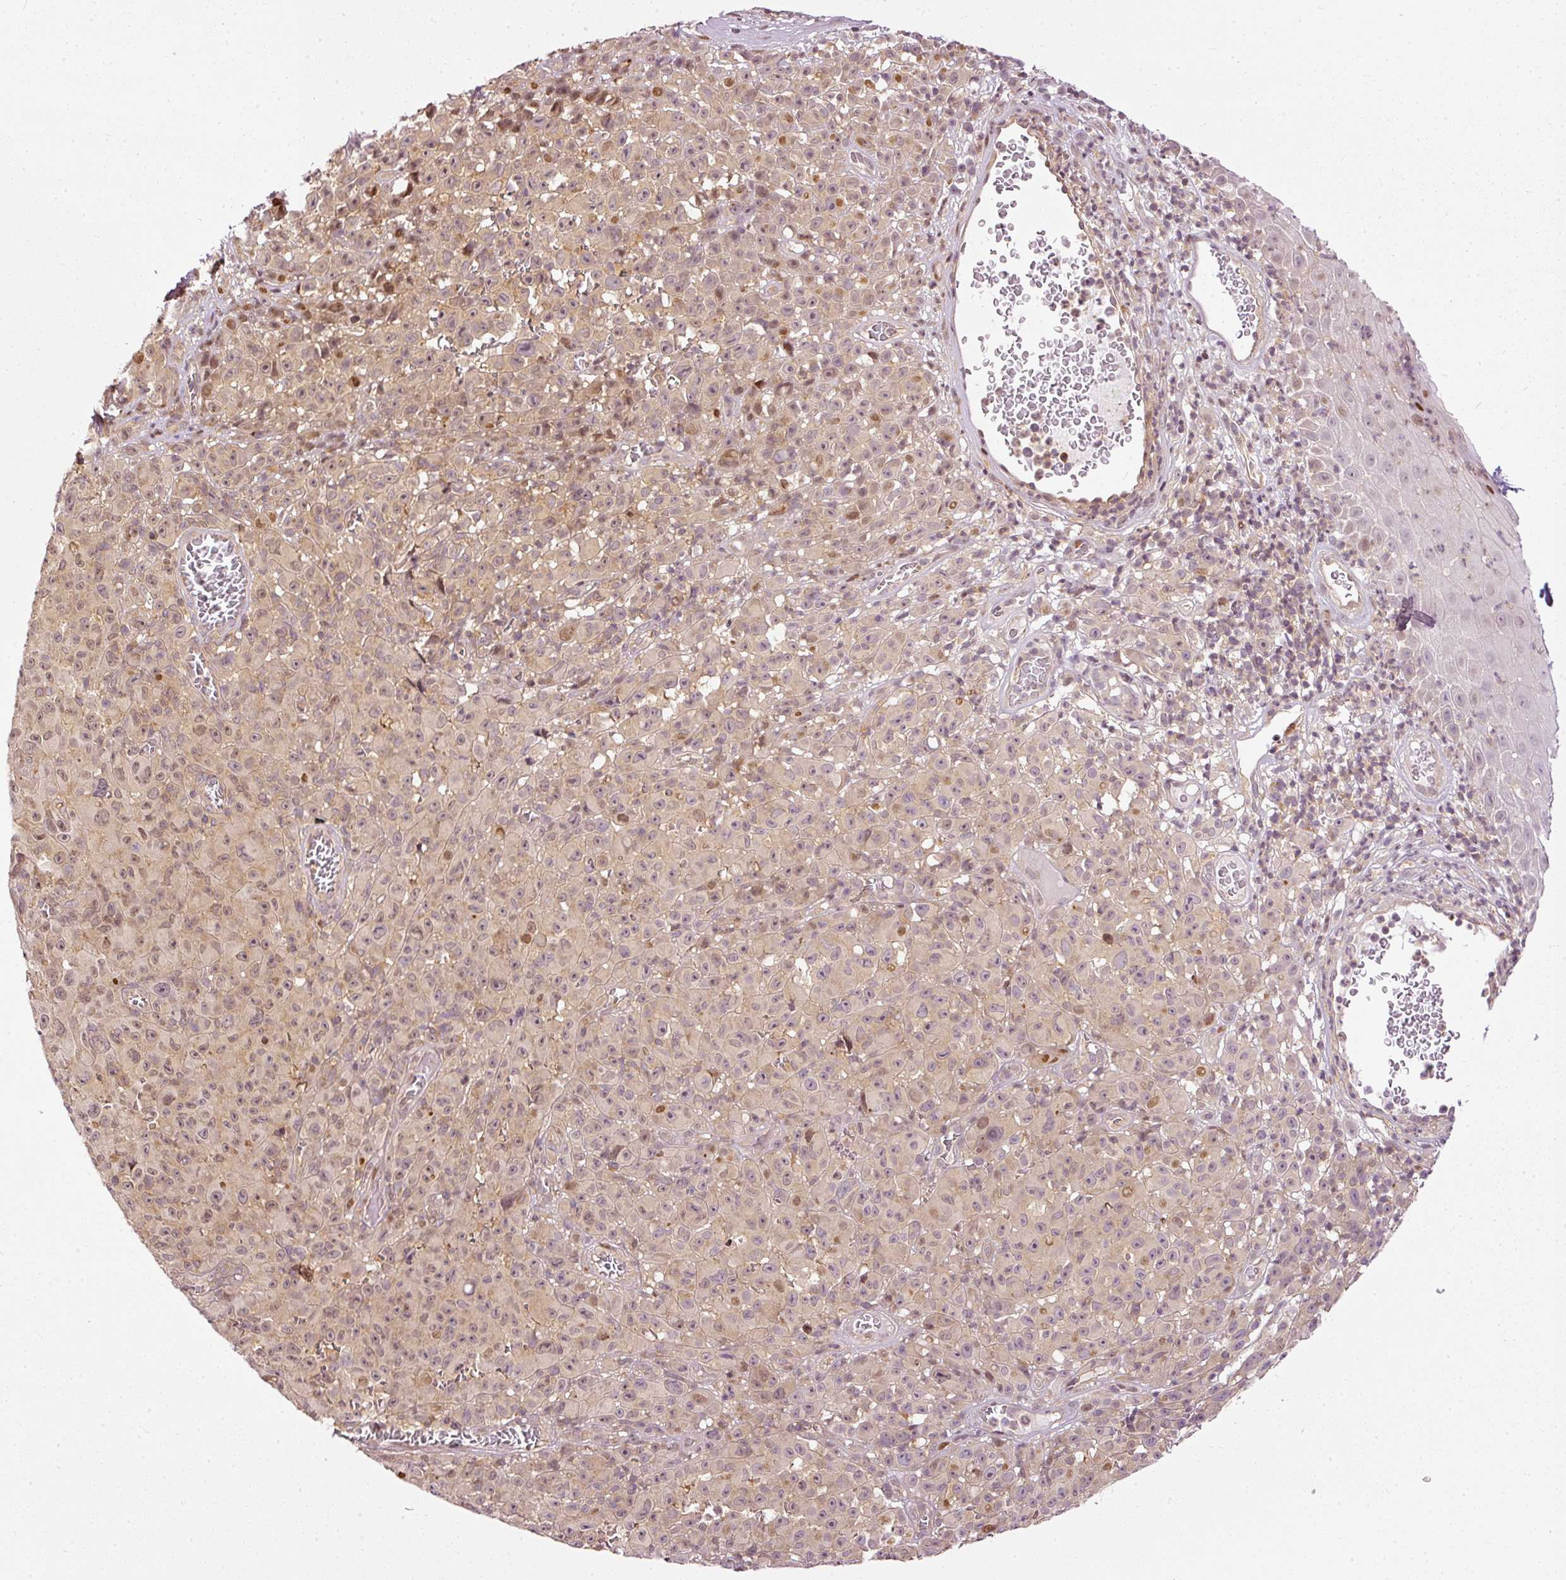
{"staining": {"intensity": "moderate", "quantity": "25%-75%", "location": "nuclear"}, "tissue": "melanoma", "cell_type": "Tumor cells", "image_type": "cancer", "snomed": [{"axis": "morphology", "description": "Malignant melanoma, NOS"}, {"axis": "topography", "description": "Skin"}], "caption": "An image showing moderate nuclear staining in about 25%-75% of tumor cells in malignant melanoma, as visualized by brown immunohistochemical staining.", "gene": "ZNF778", "patient": {"sex": "female", "age": 82}}